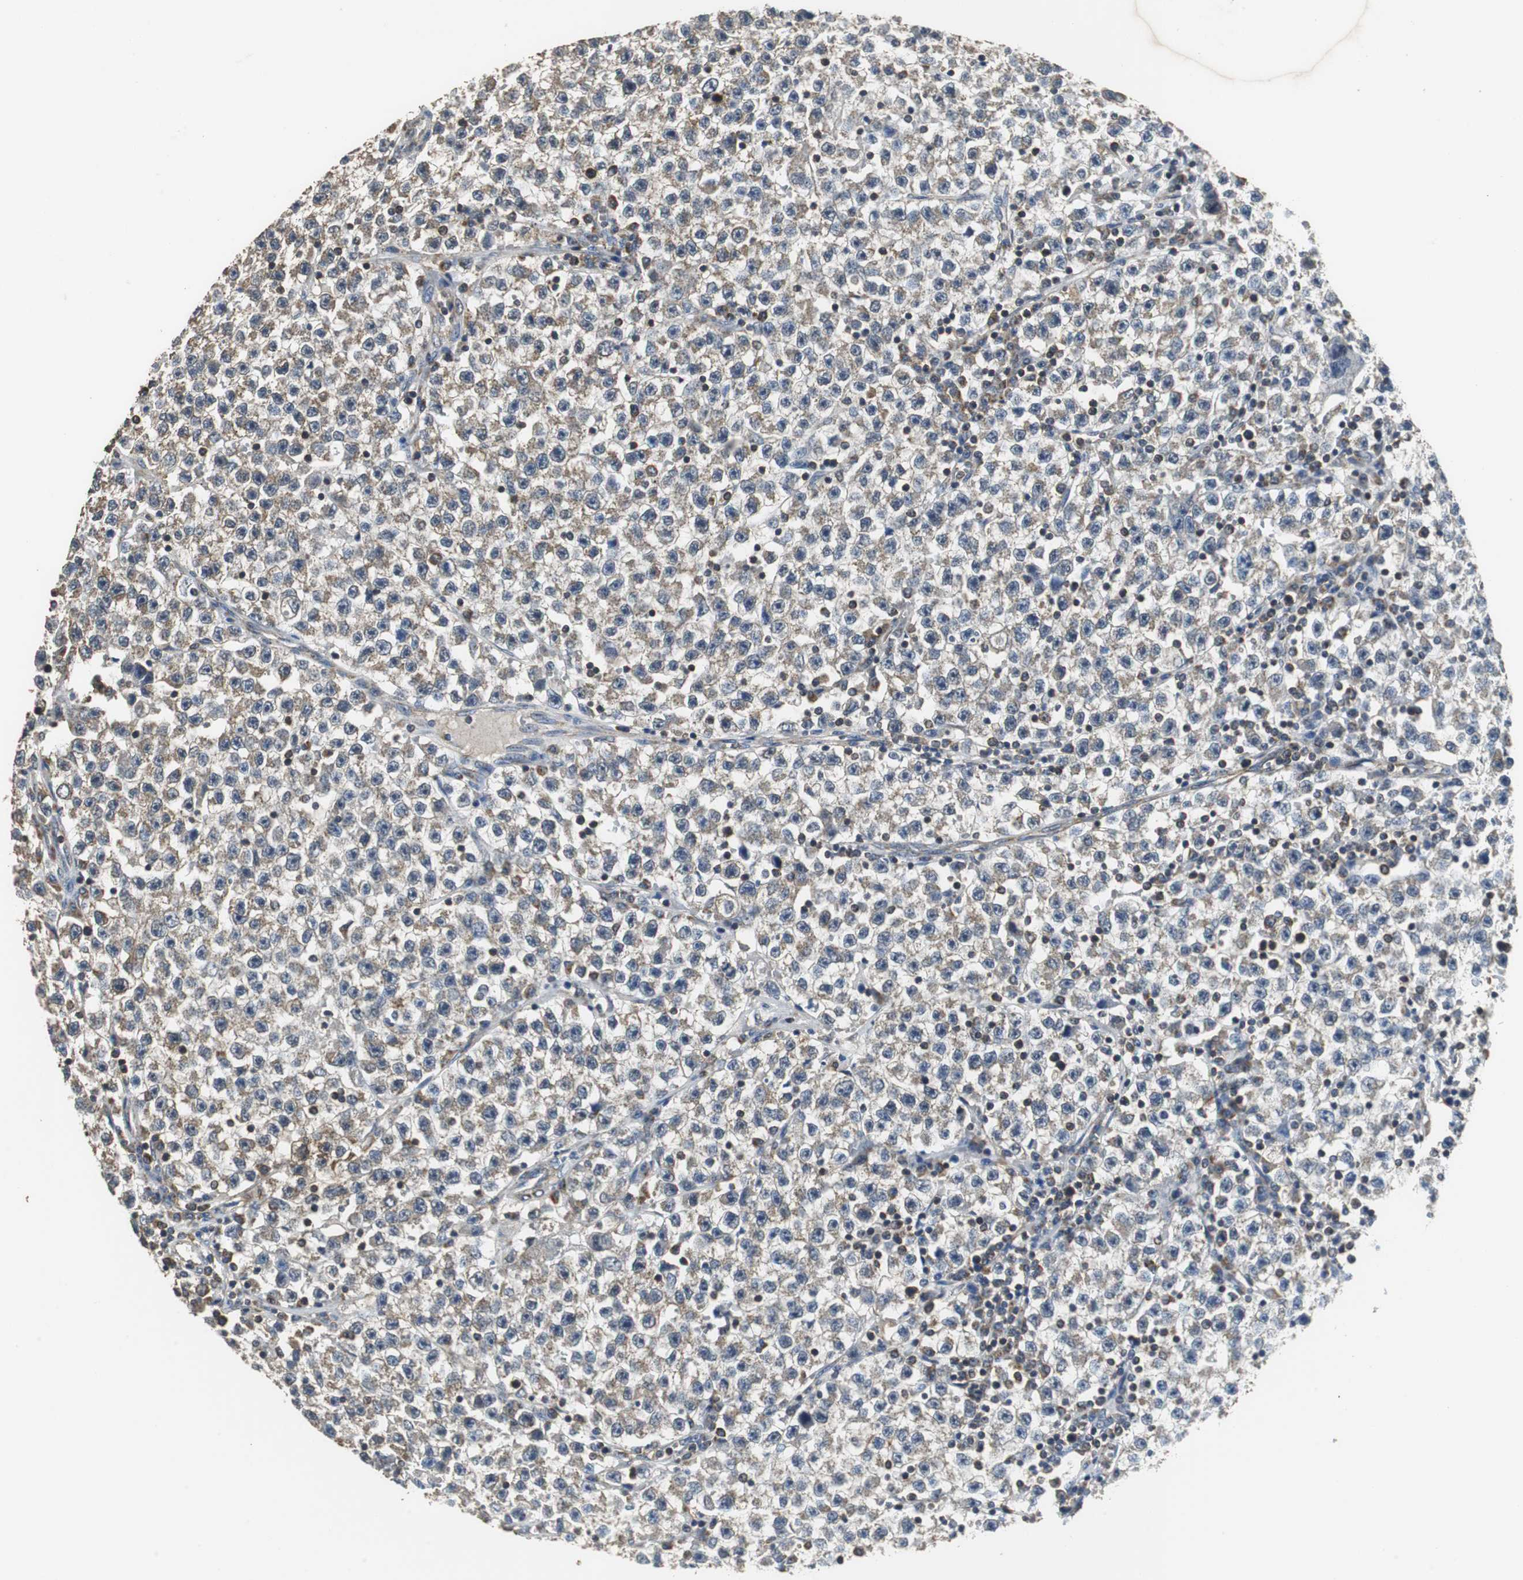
{"staining": {"intensity": "weak", "quantity": "<25%", "location": "cytoplasmic/membranous"}, "tissue": "testis cancer", "cell_type": "Tumor cells", "image_type": "cancer", "snomed": [{"axis": "morphology", "description": "Seminoma, NOS"}, {"axis": "topography", "description": "Testis"}], "caption": "Testis cancer was stained to show a protein in brown. There is no significant staining in tumor cells. (Immunohistochemistry, brightfield microscopy, high magnification).", "gene": "NNT", "patient": {"sex": "male", "age": 22}}